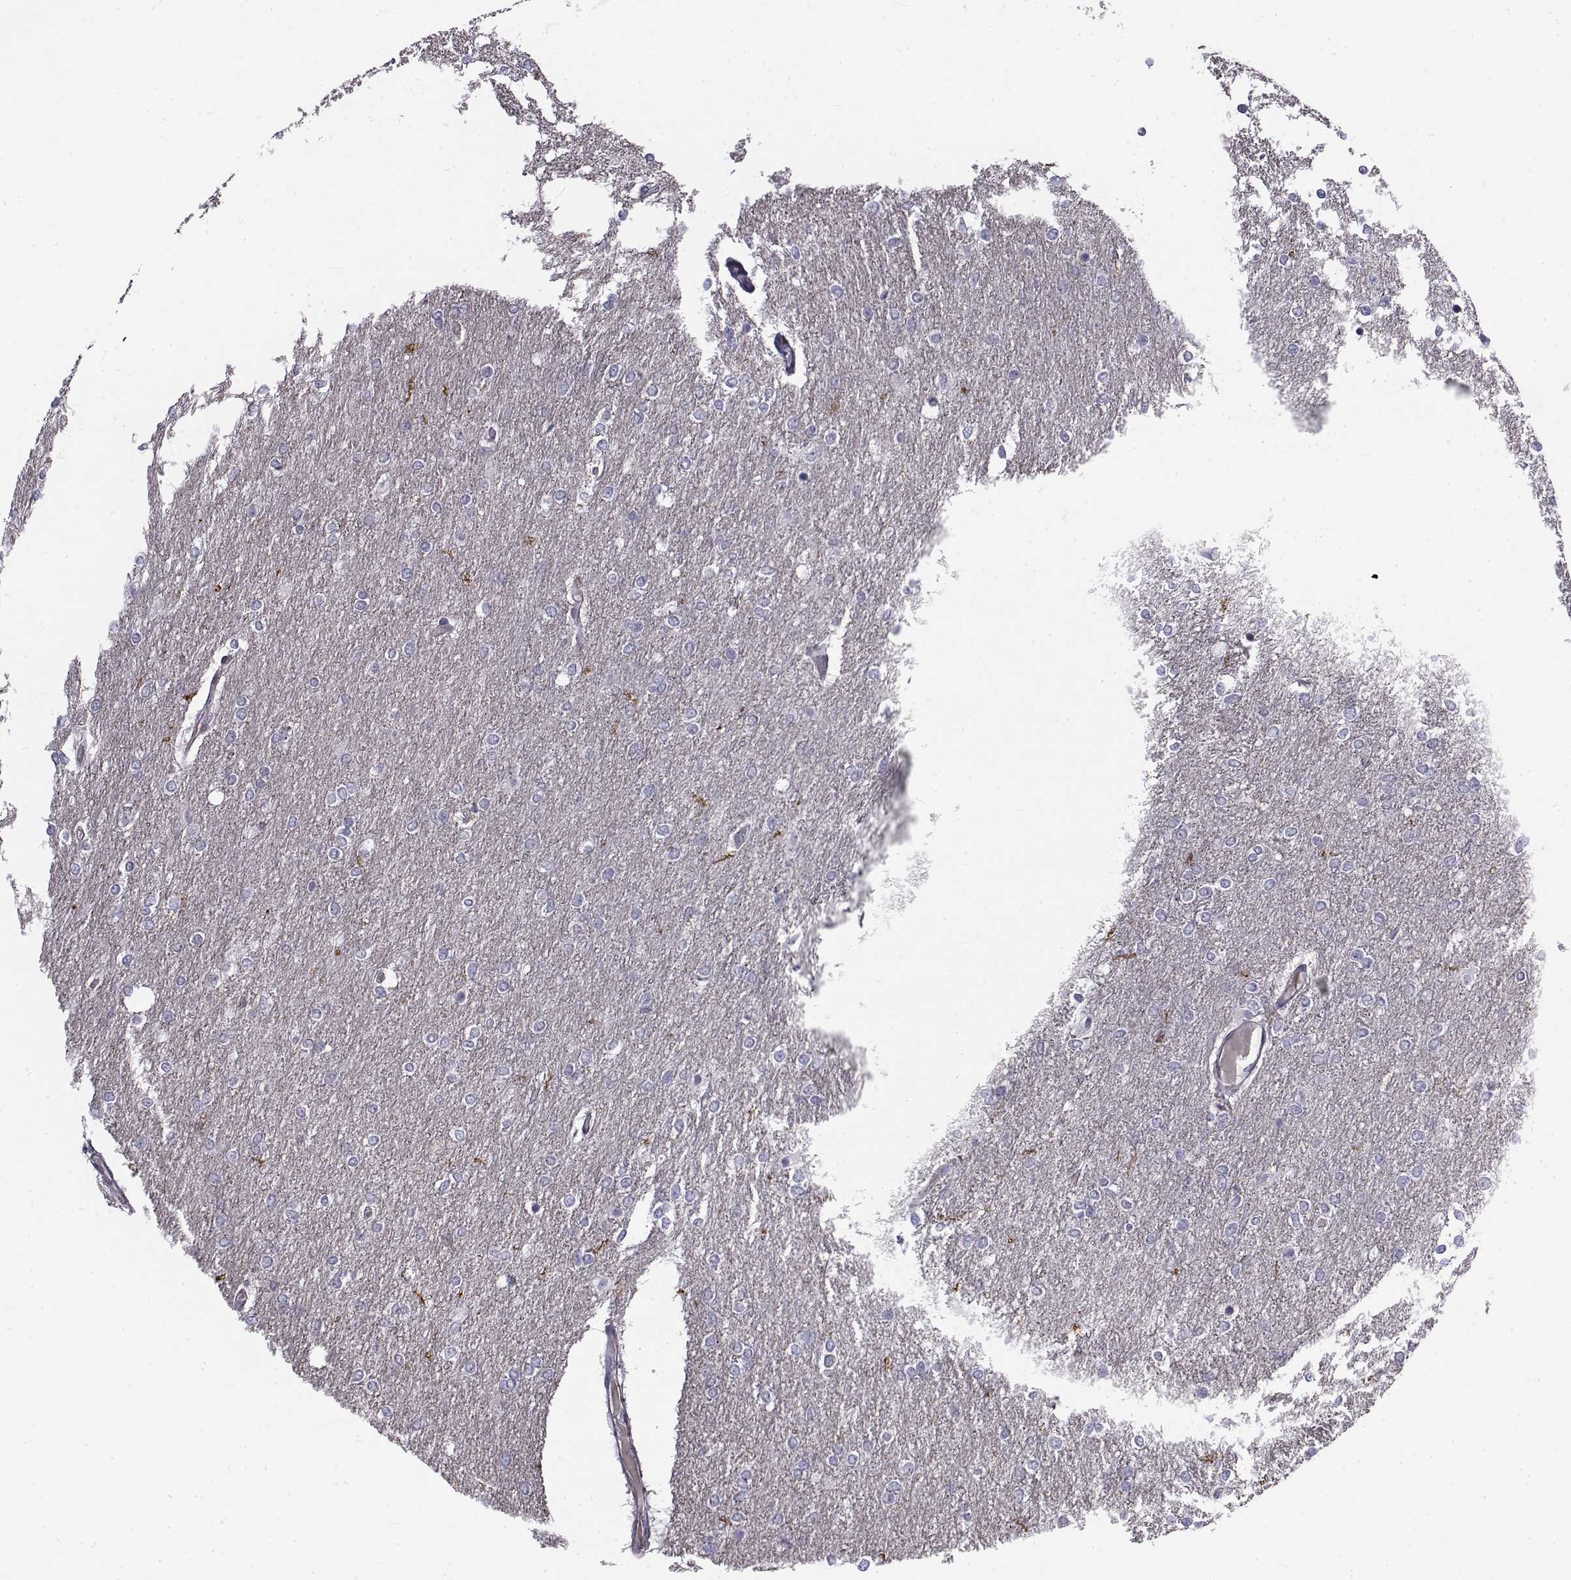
{"staining": {"intensity": "negative", "quantity": "none", "location": "none"}, "tissue": "glioma", "cell_type": "Tumor cells", "image_type": "cancer", "snomed": [{"axis": "morphology", "description": "Glioma, malignant, High grade"}, {"axis": "topography", "description": "Brain"}], "caption": "Malignant glioma (high-grade) stained for a protein using immunohistochemistry displays no staining tumor cells.", "gene": "LRRC27", "patient": {"sex": "female", "age": 61}}